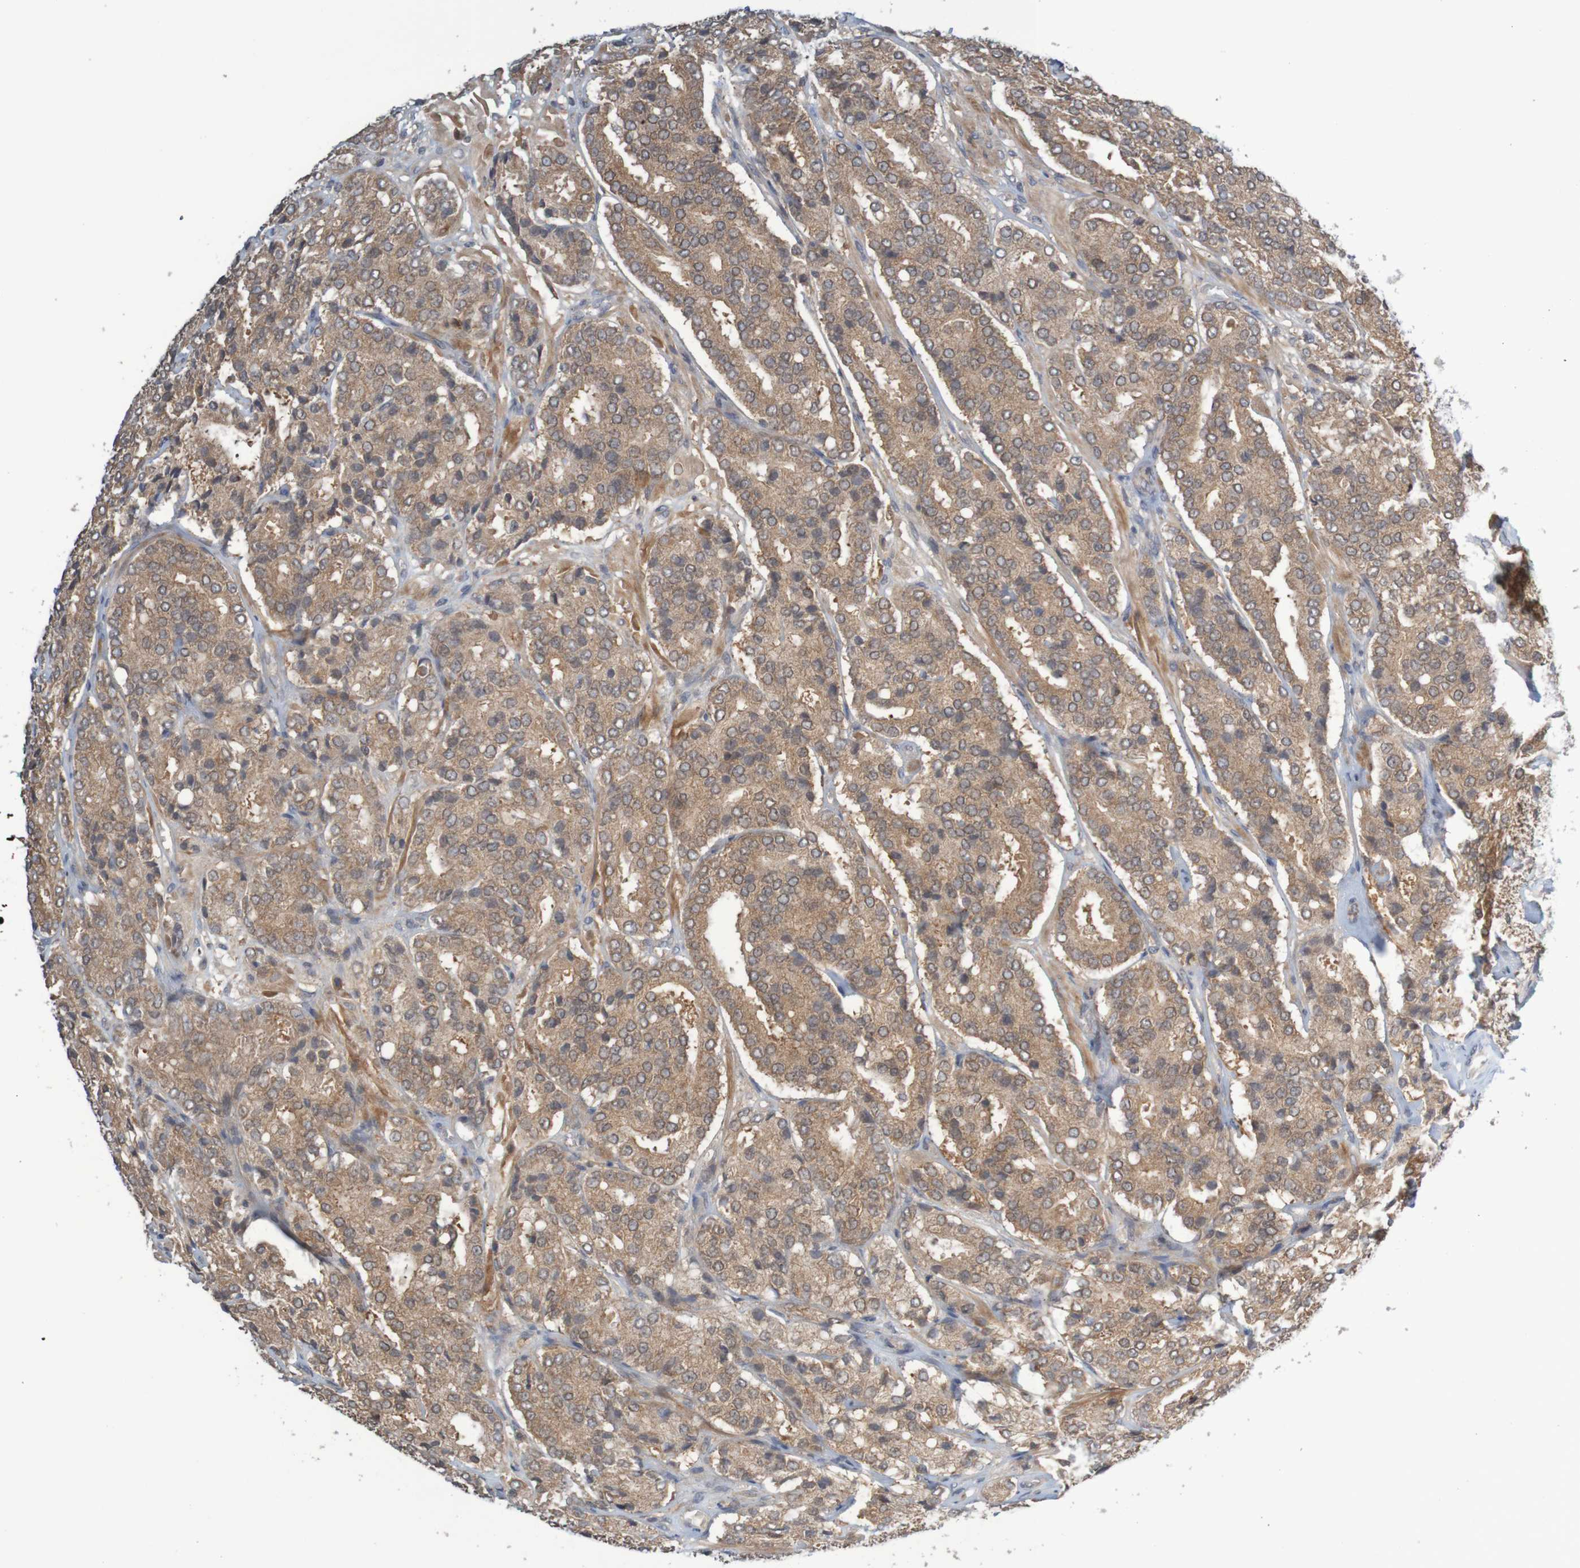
{"staining": {"intensity": "moderate", "quantity": ">75%", "location": "cytoplasmic/membranous"}, "tissue": "prostate cancer", "cell_type": "Tumor cells", "image_type": "cancer", "snomed": [{"axis": "morphology", "description": "Adenocarcinoma, High grade"}, {"axis": "topography", "description": "Prostate"}], "caption": "The micrograph demonstrates staining of prostate cancer, revealing moderate cytoplasmic/membranous protein expression (brown color) within tumor cells.", "gene": "ANKK1", "patient": {"sex": "male", "age": 65}}